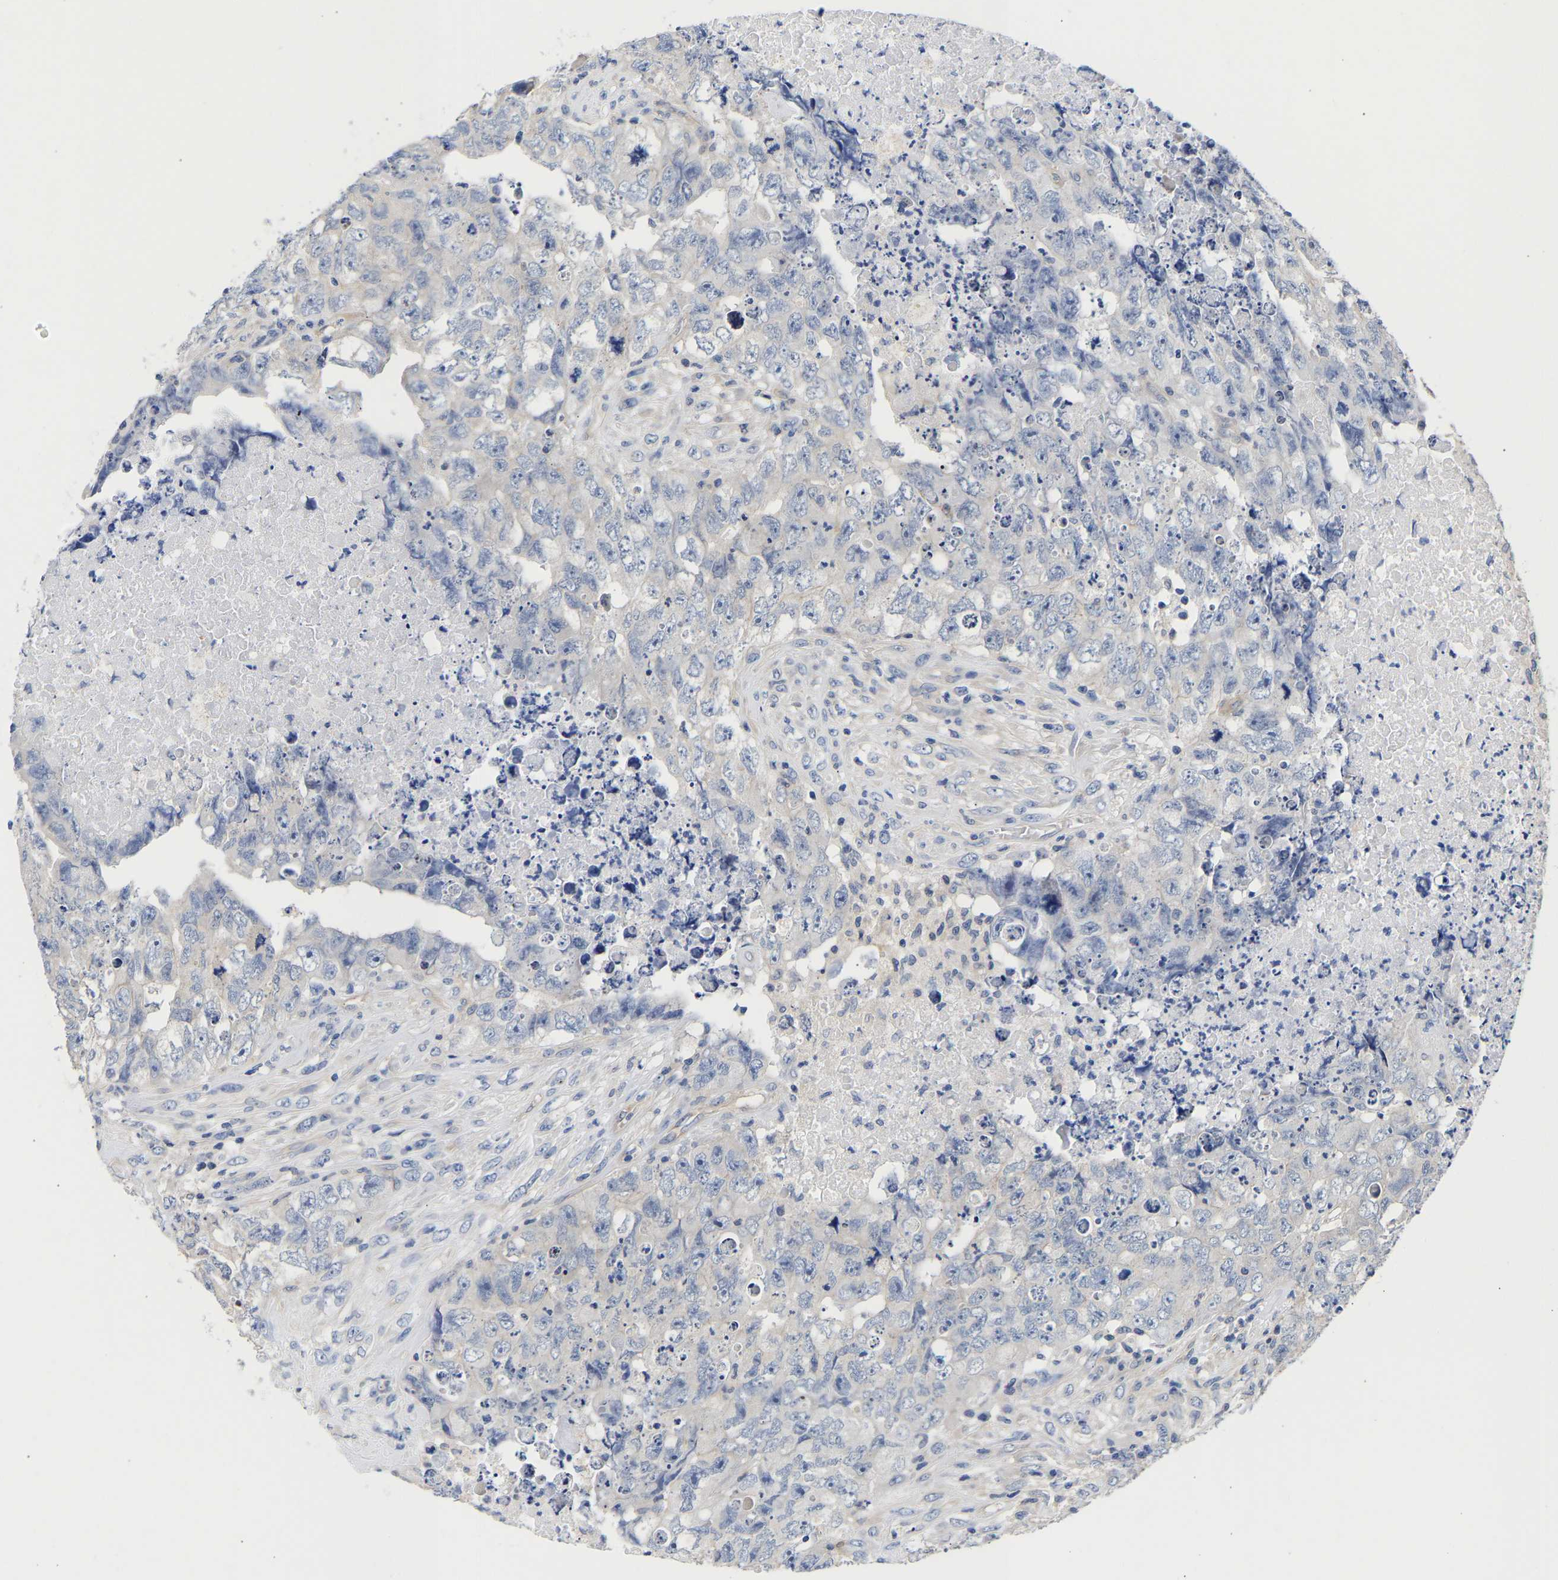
{"staining": {"intensity": "negative", "quantity": "none", "location": "none"}, "tissue": "testis cancer", "cell_type": "Tumor cells", "image_type": "cancer", "snomed": [{"axis": "morphology", "description": "Carcinoma, Embryonal, NOS"}, {"axis": "topography", "description": "Testis"}], "caption": "Testis embryonal carcinoma stained for a protein using immunohistochemistry demonstrates no expression tumor cells.", "gene": "CCDC6", "patient": {"sex": "male", "age": 32}}